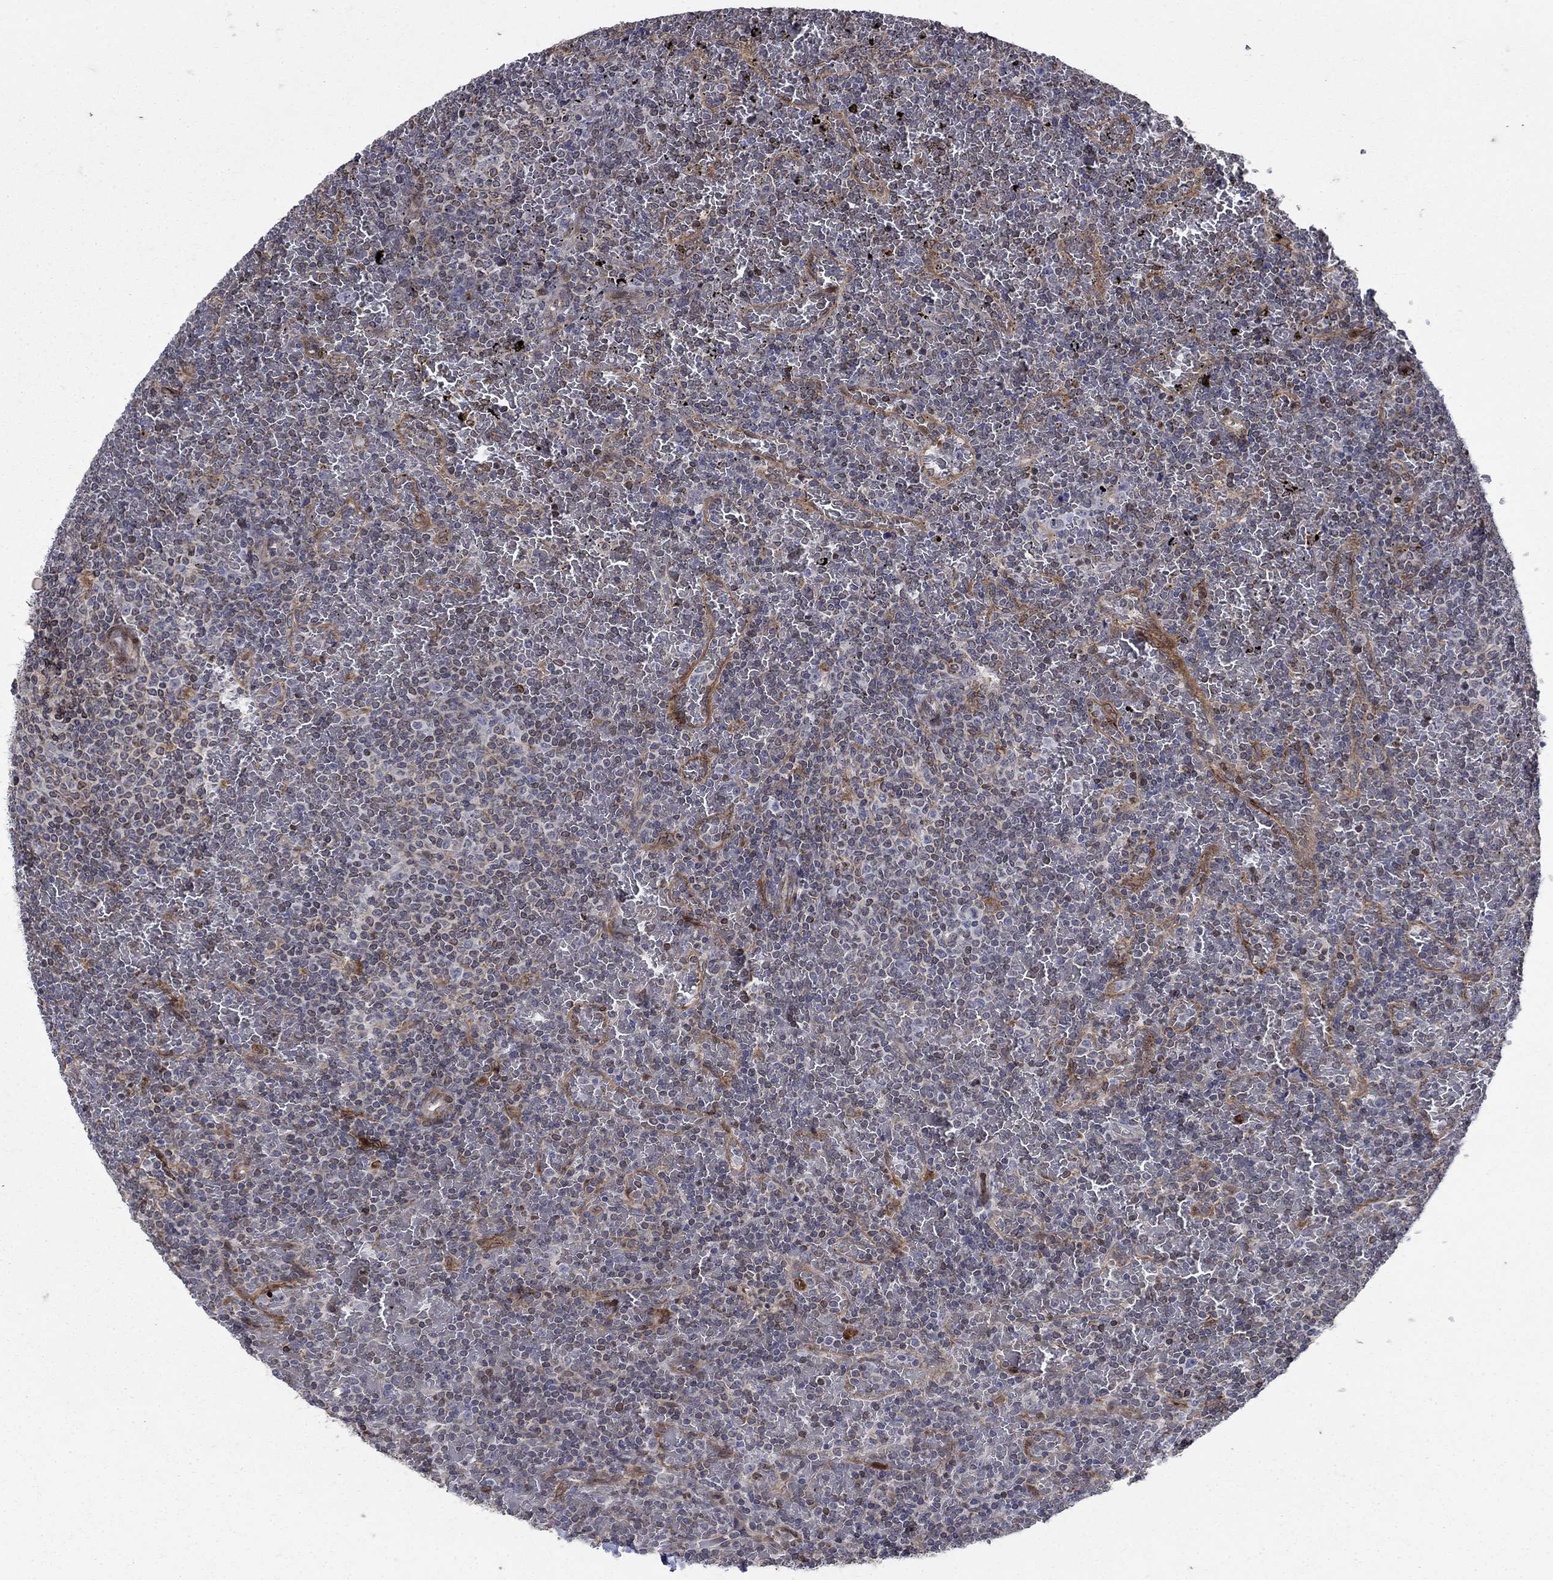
{"staining": {"intensity": "negative", "quantity": "none", "location": "none"}, "tissue": "lymphoma", "cell_type": "Tumor cells", "image_type": "cancer", "snomed": [{"axis": "morphology", "description": "Malignant lymphoma, non-Hodgkin's type, Low grade"}, {"axis": "topography", "description": "Spleen"}], "caption": "This is an IHC micrograph of low-grade malignant lymphoma, non-Hodgkin's type. There is no staining in tumor cells.", "gene": "DHRS7", "patient": {"sex": "female", "age": 77}}